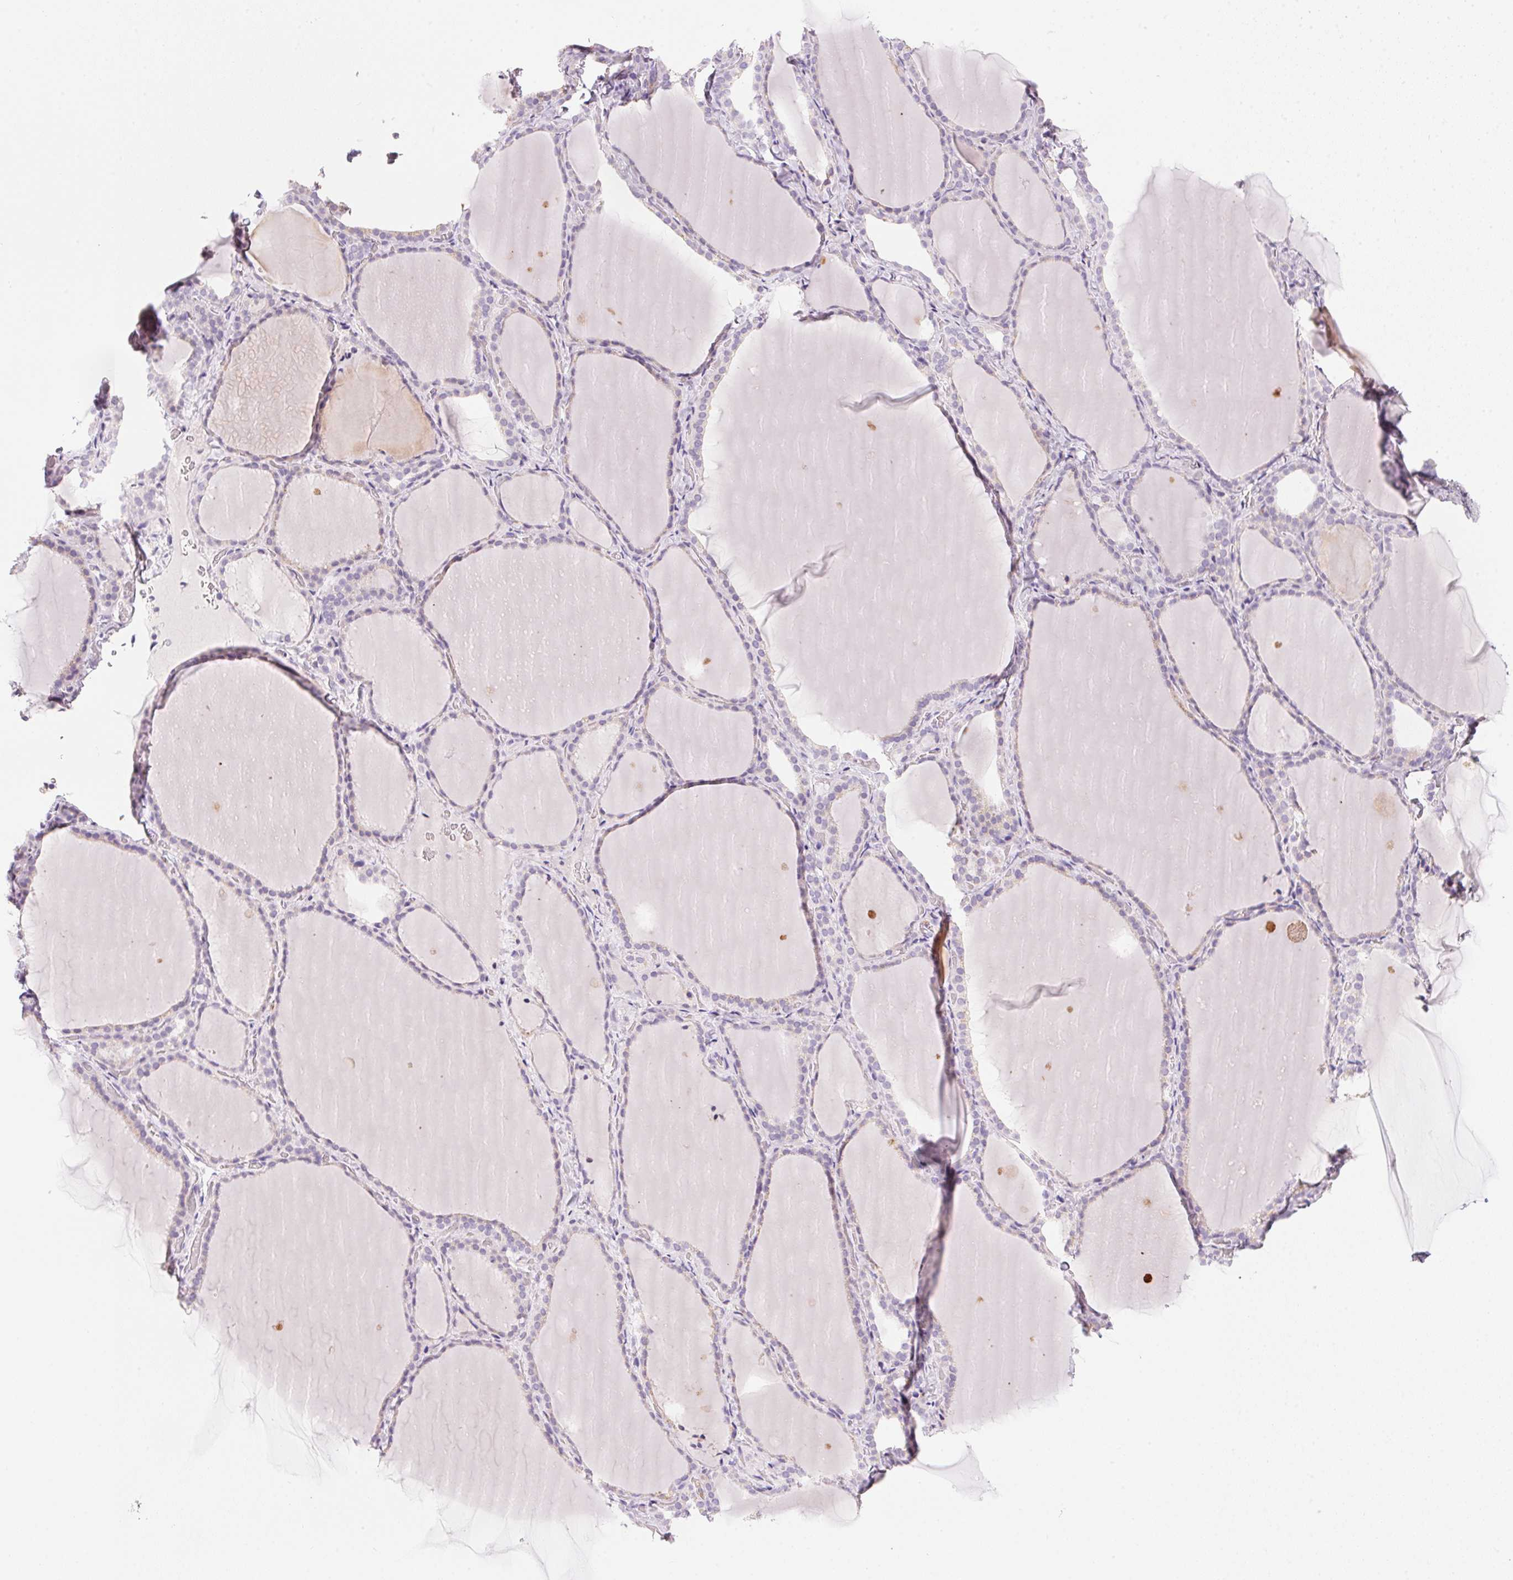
{"staining": {"intensity": "negative", "quantity": "none", "location": "none"}, "tissue": "thyroid gland", "cell_type": "Glandular cells", "image_type": "normal", "snomed": [{"axis": "morphology", "description": "Normal tissue, NOS"}, {"axis": "topography", "description": "Thyroid gland"}], "caption": "IHC photomicrograph of benign thyroid gland: human thyroid gland stained with DAB (3,3'-diaminobenzidine) displays no significant protein positivity in glandular cells. (IHC, brightfield microscopy, high magnification).", "gene": "ECPAS", "patient": {"sex": "female", "age": 22}}